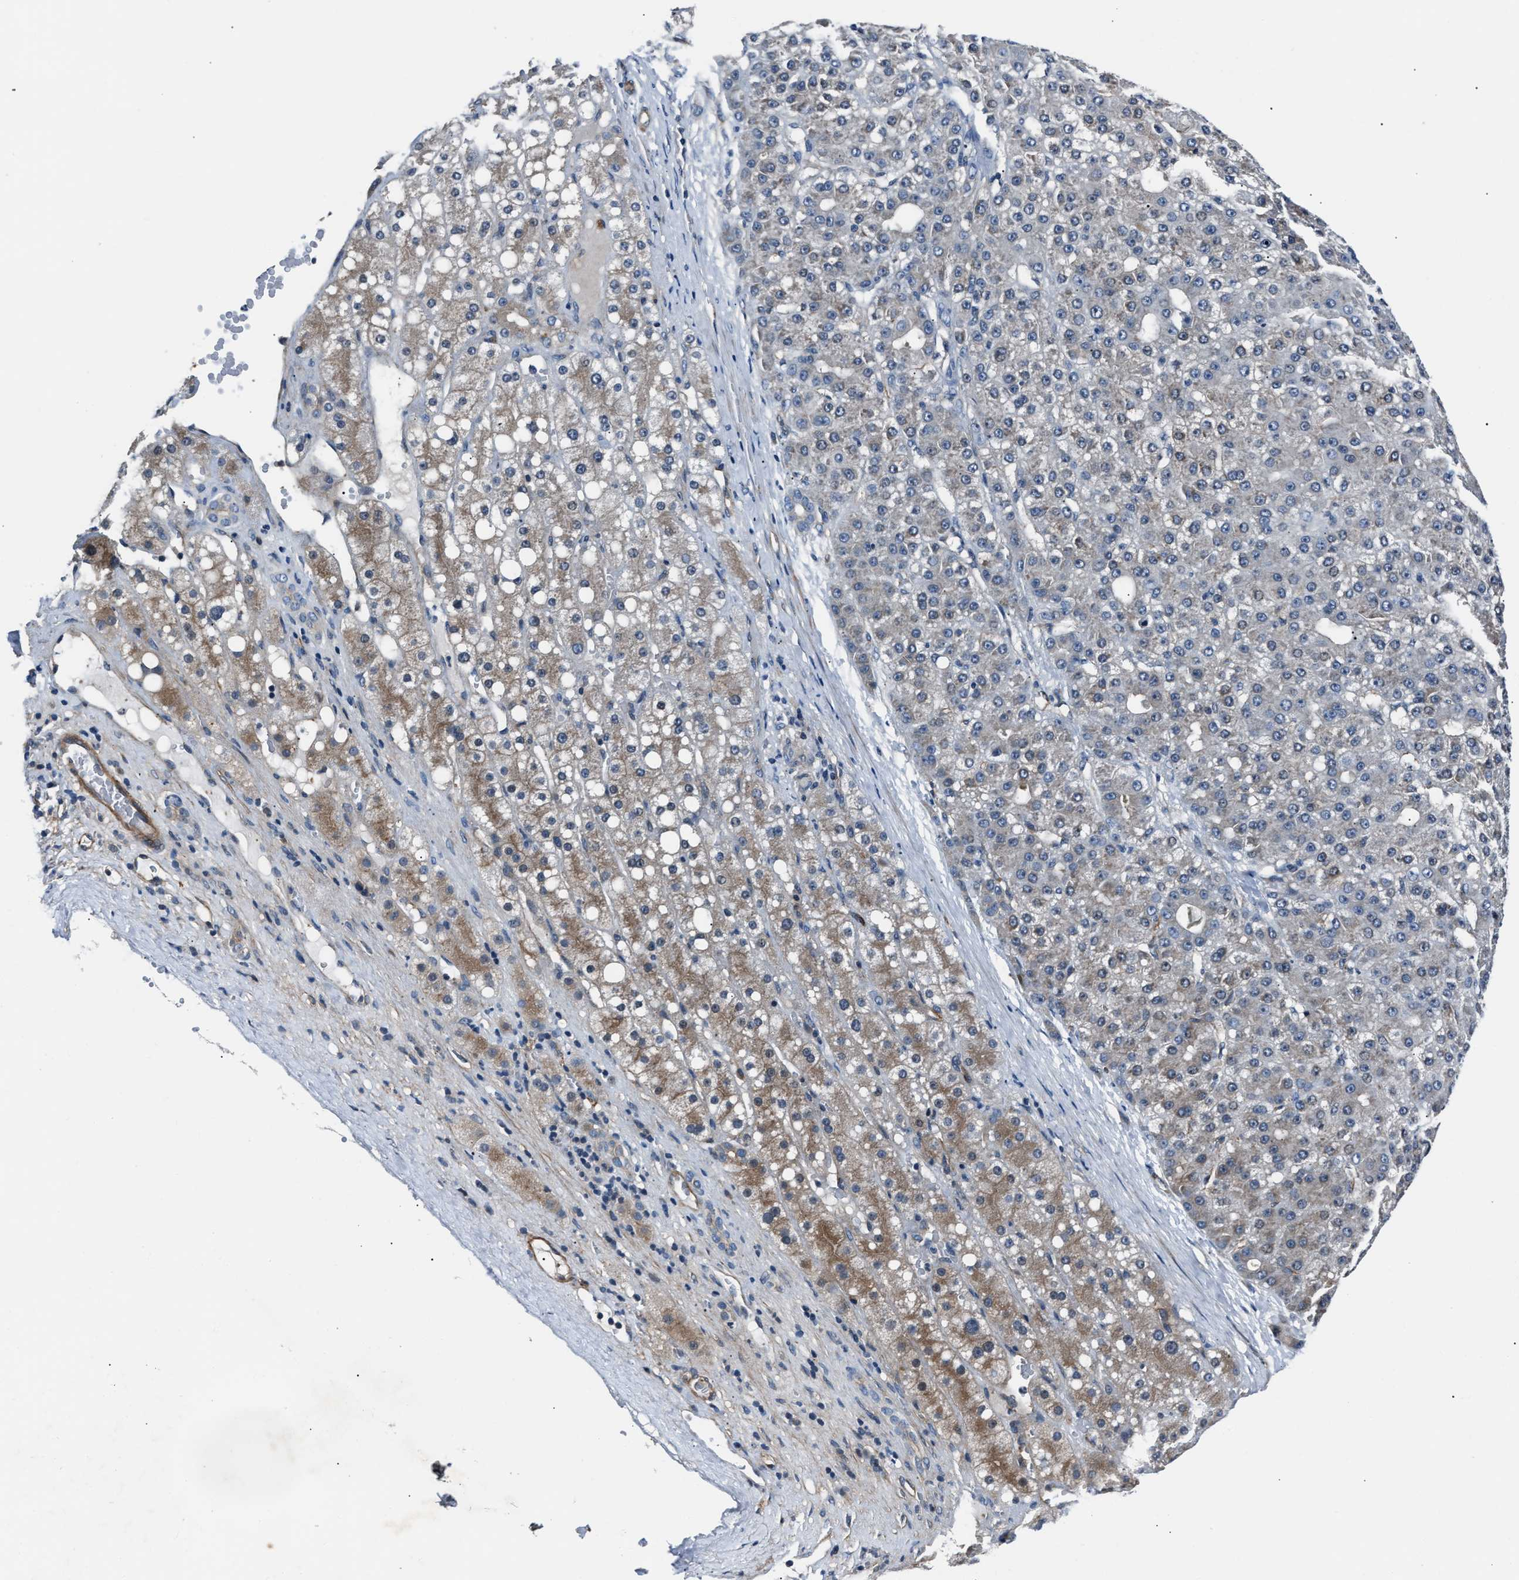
{"staining": {"intensity": "weak", "quantity": "<25%", "location": "cytoplasmic/membranous"}, "tissue": "liver cancer", "cell_type": "Tumor cells", "image_type": "cancer", "snomed": [{"axis": "morphology", "description": "Carcinoma, Hepatocellular, NOS"}, {"axis": "topography", "description": "Liver"}], "caption": "The immunohistochemistry (IHC) photomicrograph has no significant positivity in tumor cells of liver cancer (hepatocellular carcinoma) tissue.", "gene": "MPDZ", "patient": {"sex": "male", "age": 67}}